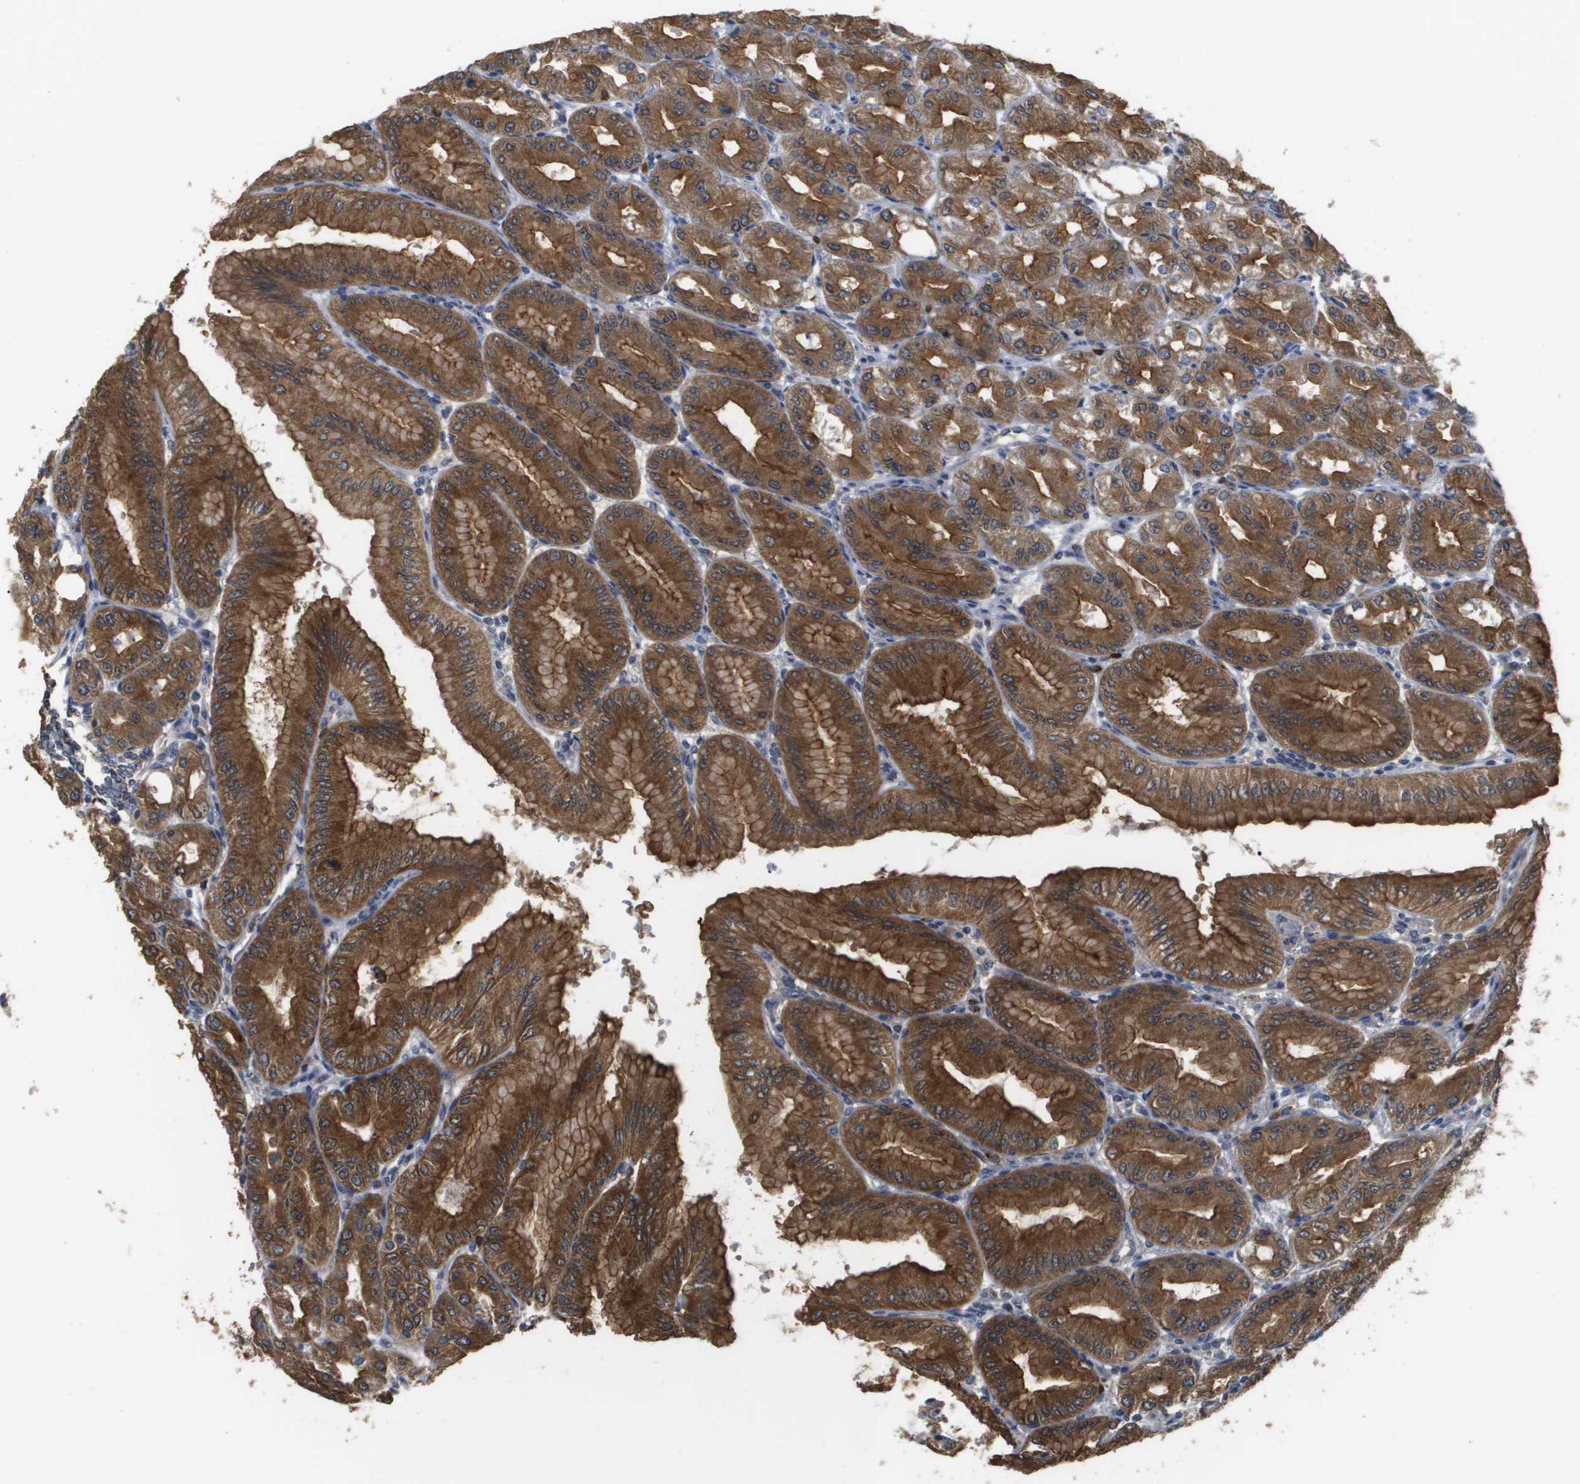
{"staining": {"intensity": "strong", "quantity": ">75%", "location": "cytoplasmic/membranous"}, "tissue": "stomach", "cell_type": "Glandular cells", "image_type": "normal", "snomed": [{"axis": "morphology", "description": "Normal tissue, NOS"}, {"axis": "topography", "description": "Stomach, lower"}], "caption": "Strong cytoplasmic/membranous positivity for a protein is identified in about >75% of glandular cells of normal stomach using IHC.", "gene": "RAB27B", "patient": {"sex": "male", "age": 71}}